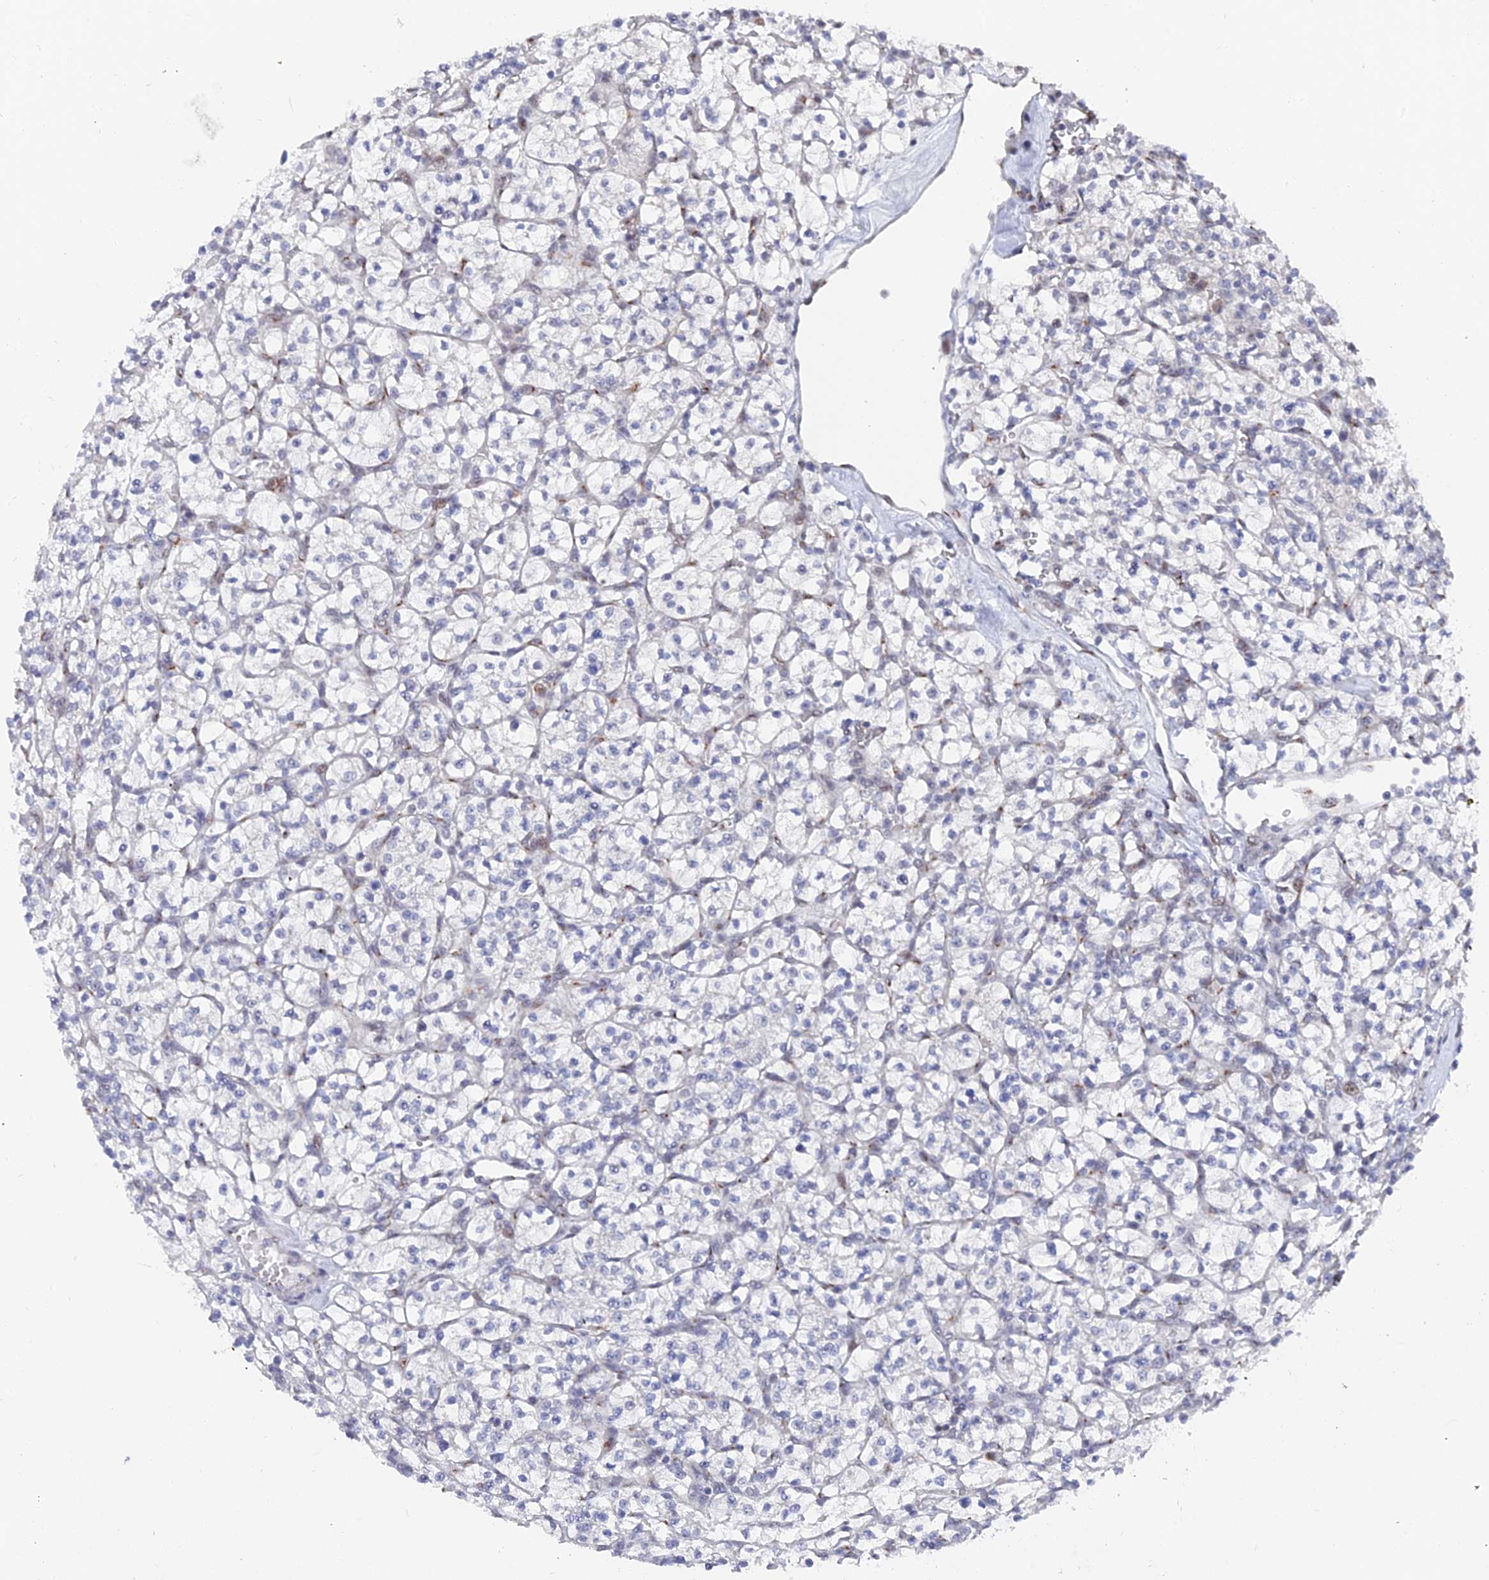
{"staining": {"intensity": "negative", "quantity": "none", "location": "none"}, "tissue": "renal cancer", "cell_type": "Tumor cells", "image_type": "cancer", "snomed": [{"axis": "morphology", "description": "Adenocarcinoma, NOS"}, {"axis": "topography", "description": "Kidney"}], "caption": "Immunohistochemistry (IHC) micrograph of renal cancer (adenocarcinoma) stained for a protein (brown), which displays no positivity in tumor cells.", "gene": "FHIP2A", "patient": {"sex": "female", "age": 64}}